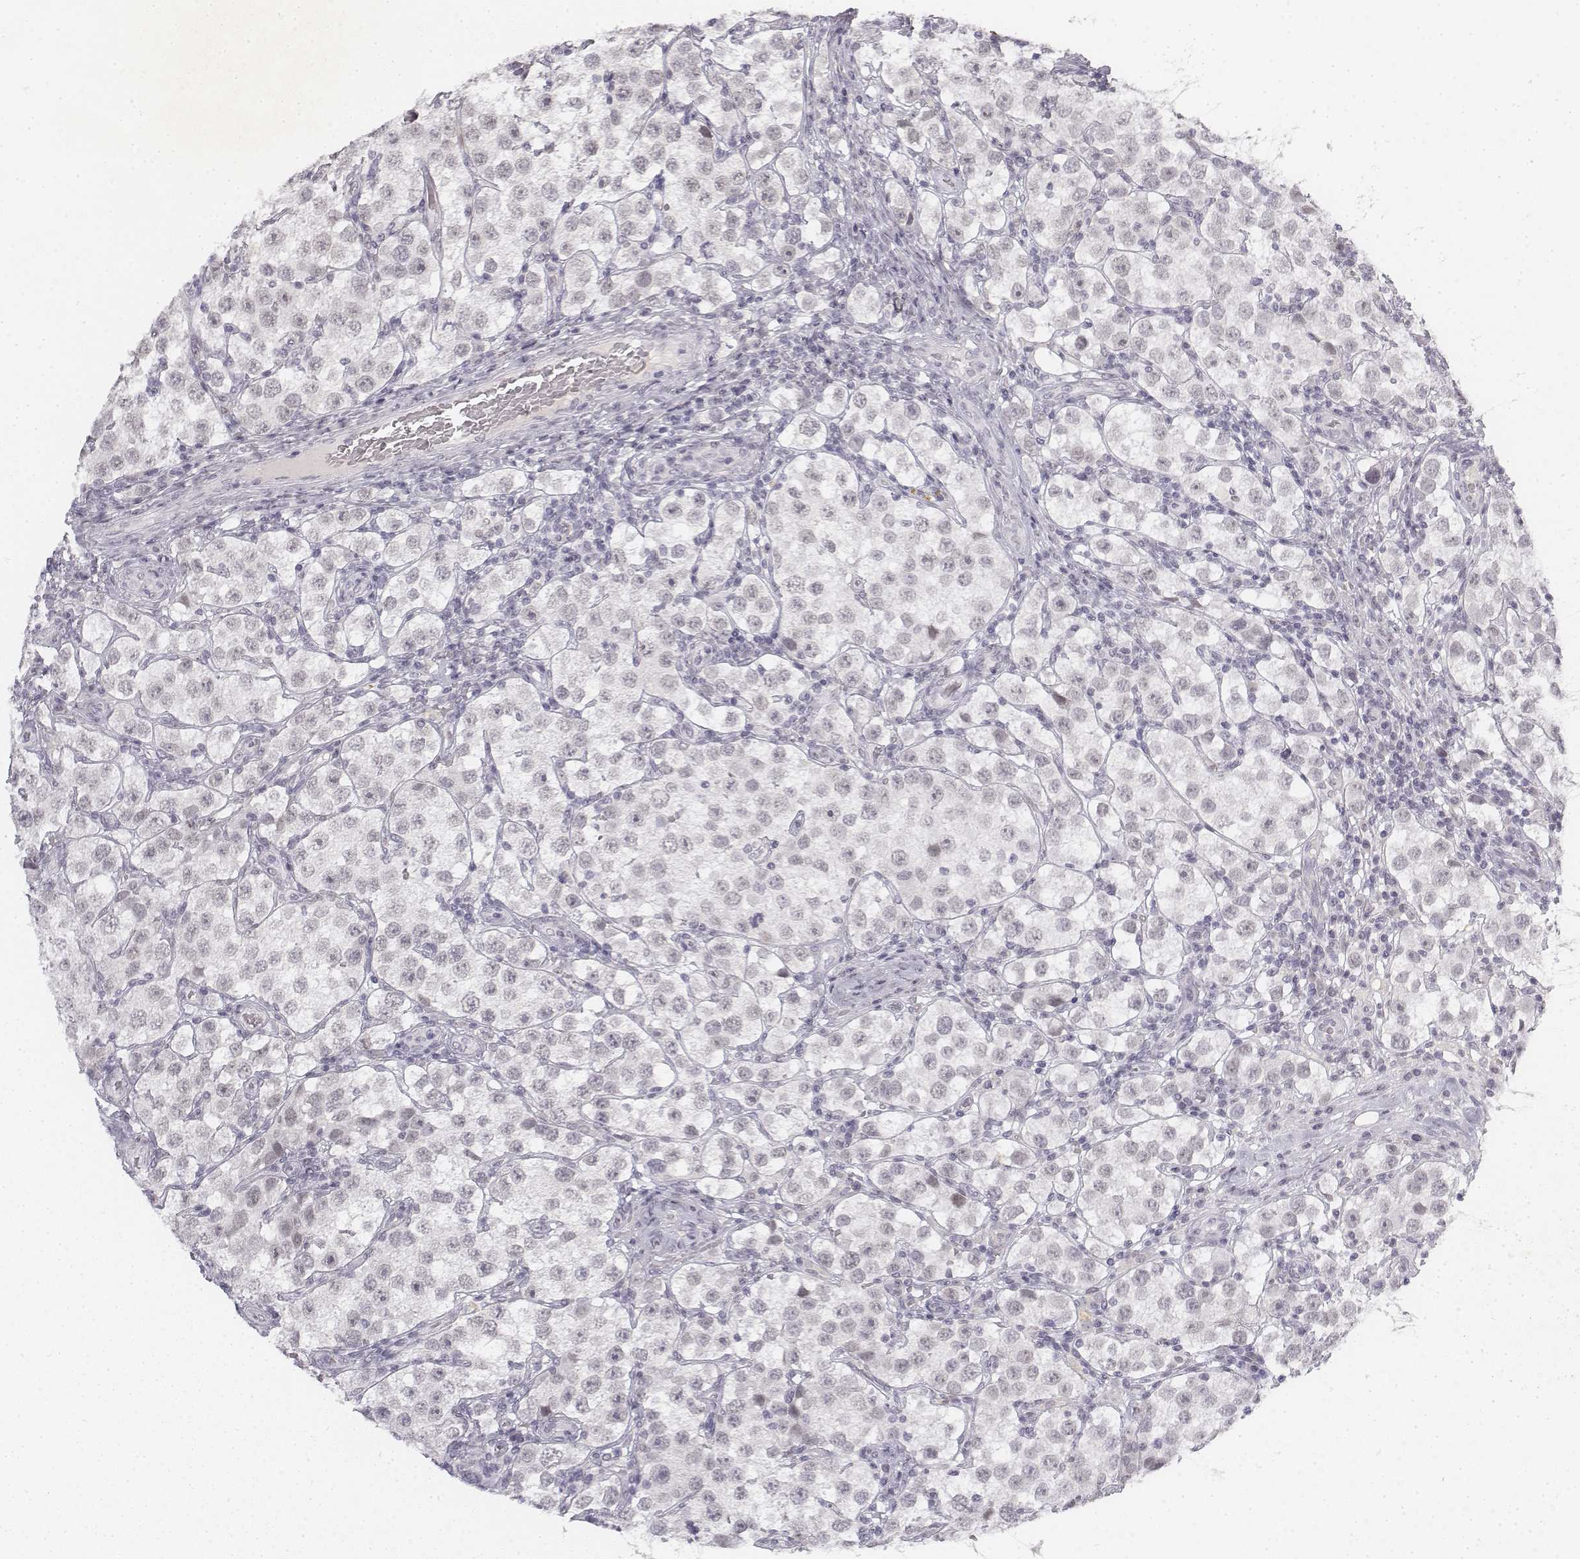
{"staining": {"intensity": "negative", "quantity": "none", "location": "none"}, "tissue": "testis cancer", "cell_type": "Tumor cells", "image_type": "cancer", "snomed": [{"axis": "morphology", "description": "Seminoma, NOS"}, {"axis": "topography", "description": "Testis"}], "caption": "There is no significant staining in tumor cells of testis cancer.", "gene": "KRT84", "patient": {"sex": "male", "age": 37}}